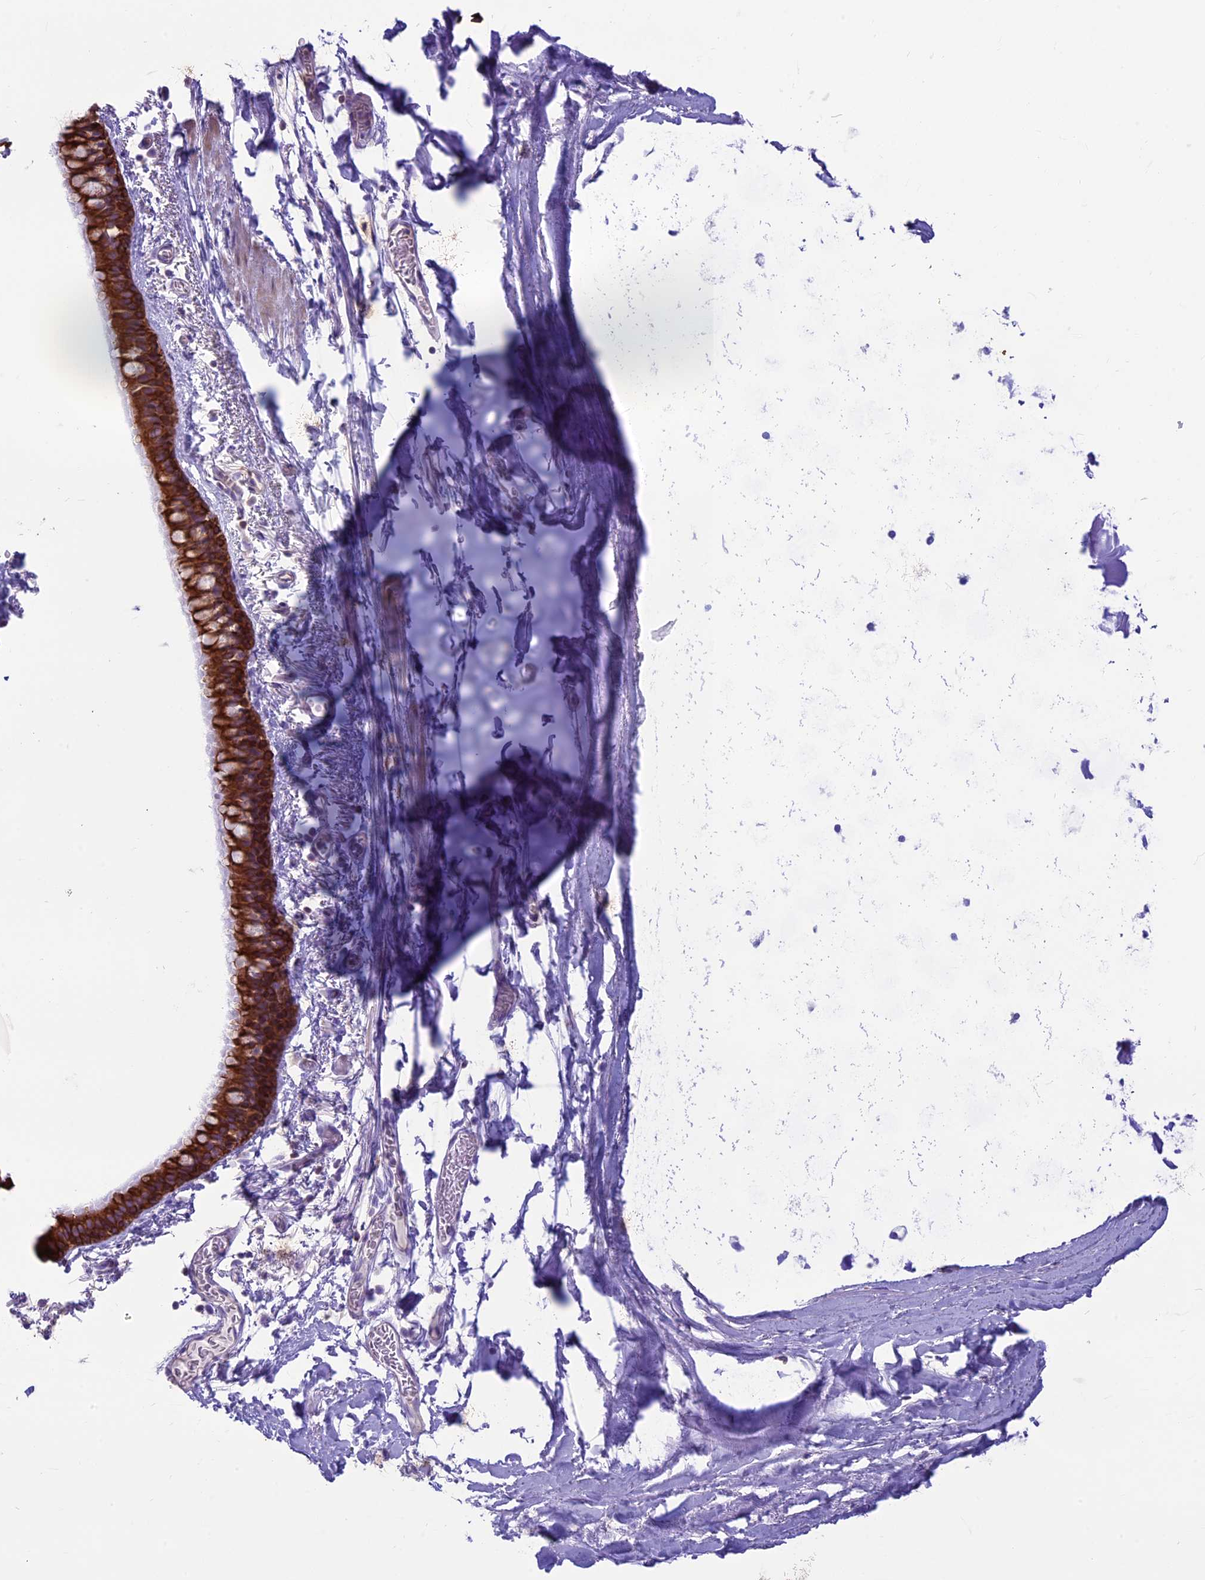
{"staining": {"intensity": "strong", "quantity": ">75%", "location": "cytoplasmic/membranous"}, "tissue": "bronchus", "cell_type": "Respiratory epithelial cells", "image_type": "normal", "snomed": [{"axis": "morphology", "description": "Normal tissue, NOS"}, {"axis": "topography", "description": "Cartilage tissue"}], "caption": "The image demonstrates staining of normal bronchus, revealing strong cytoplasmic/membranous protein staining (brown color) within respiratory epithelial cells. (DAB IHC, brown staining for protein, blue staining for nuclei).", "gene": "CDAN1", "patient": {"sex": "male", "age": 63}}